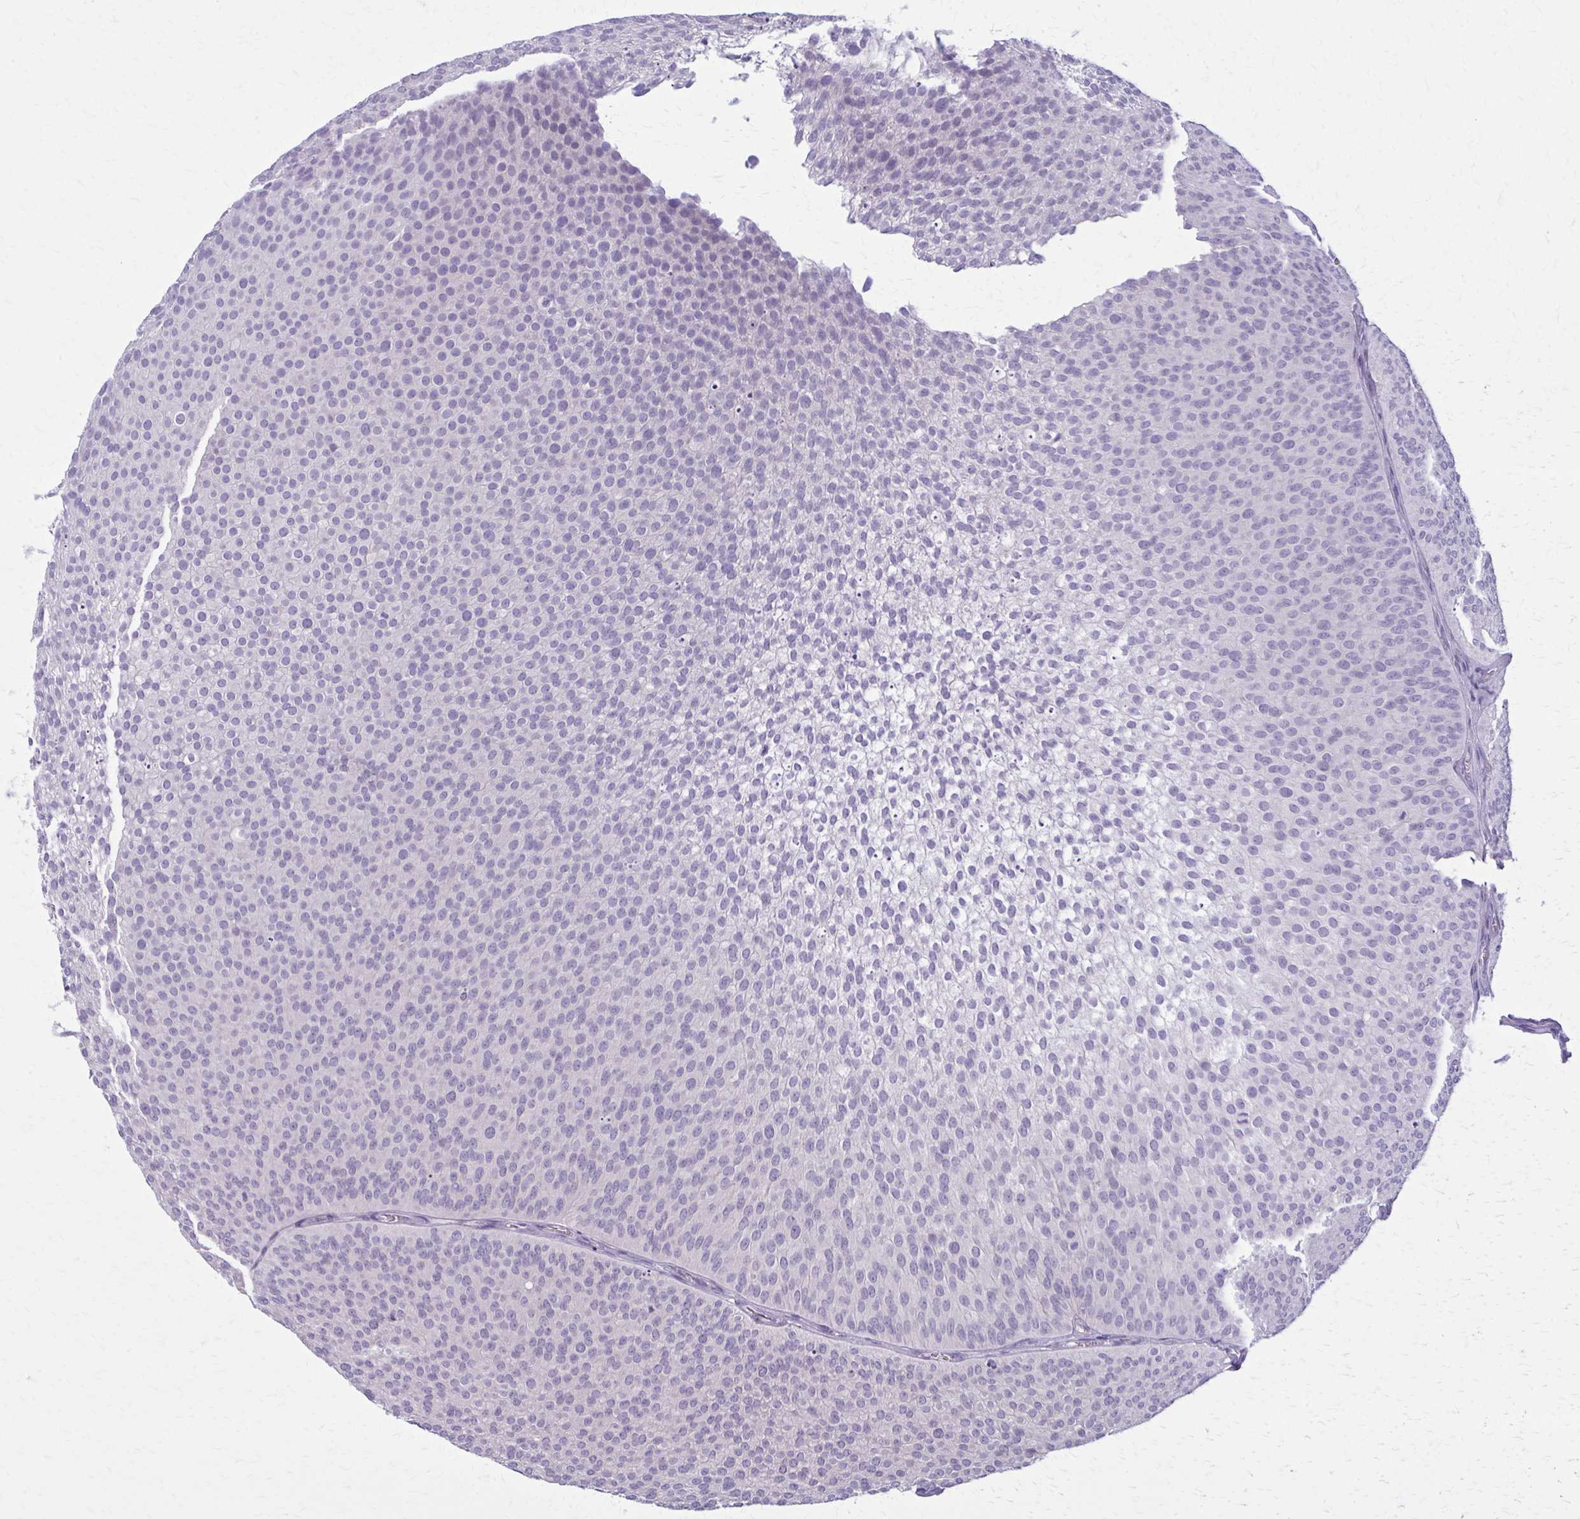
{"staining": {"intensity": "negative", "quantity": "none", "location": "none"}, "tissue": "urothelial cancer", "cell_type": "Tumor cells", "image_type": "cancer", "snomed": [{"axis": "morphology", "description": "Urothelial carcinoma, Low grade"}, {"axis": "topography", "description": "Urinary bladder"}], "caption": "Tumor cells show no significant protein staining in urothelial cancer.", "gene": "CD38", "patient": {"sex": "male", "age": 91}}